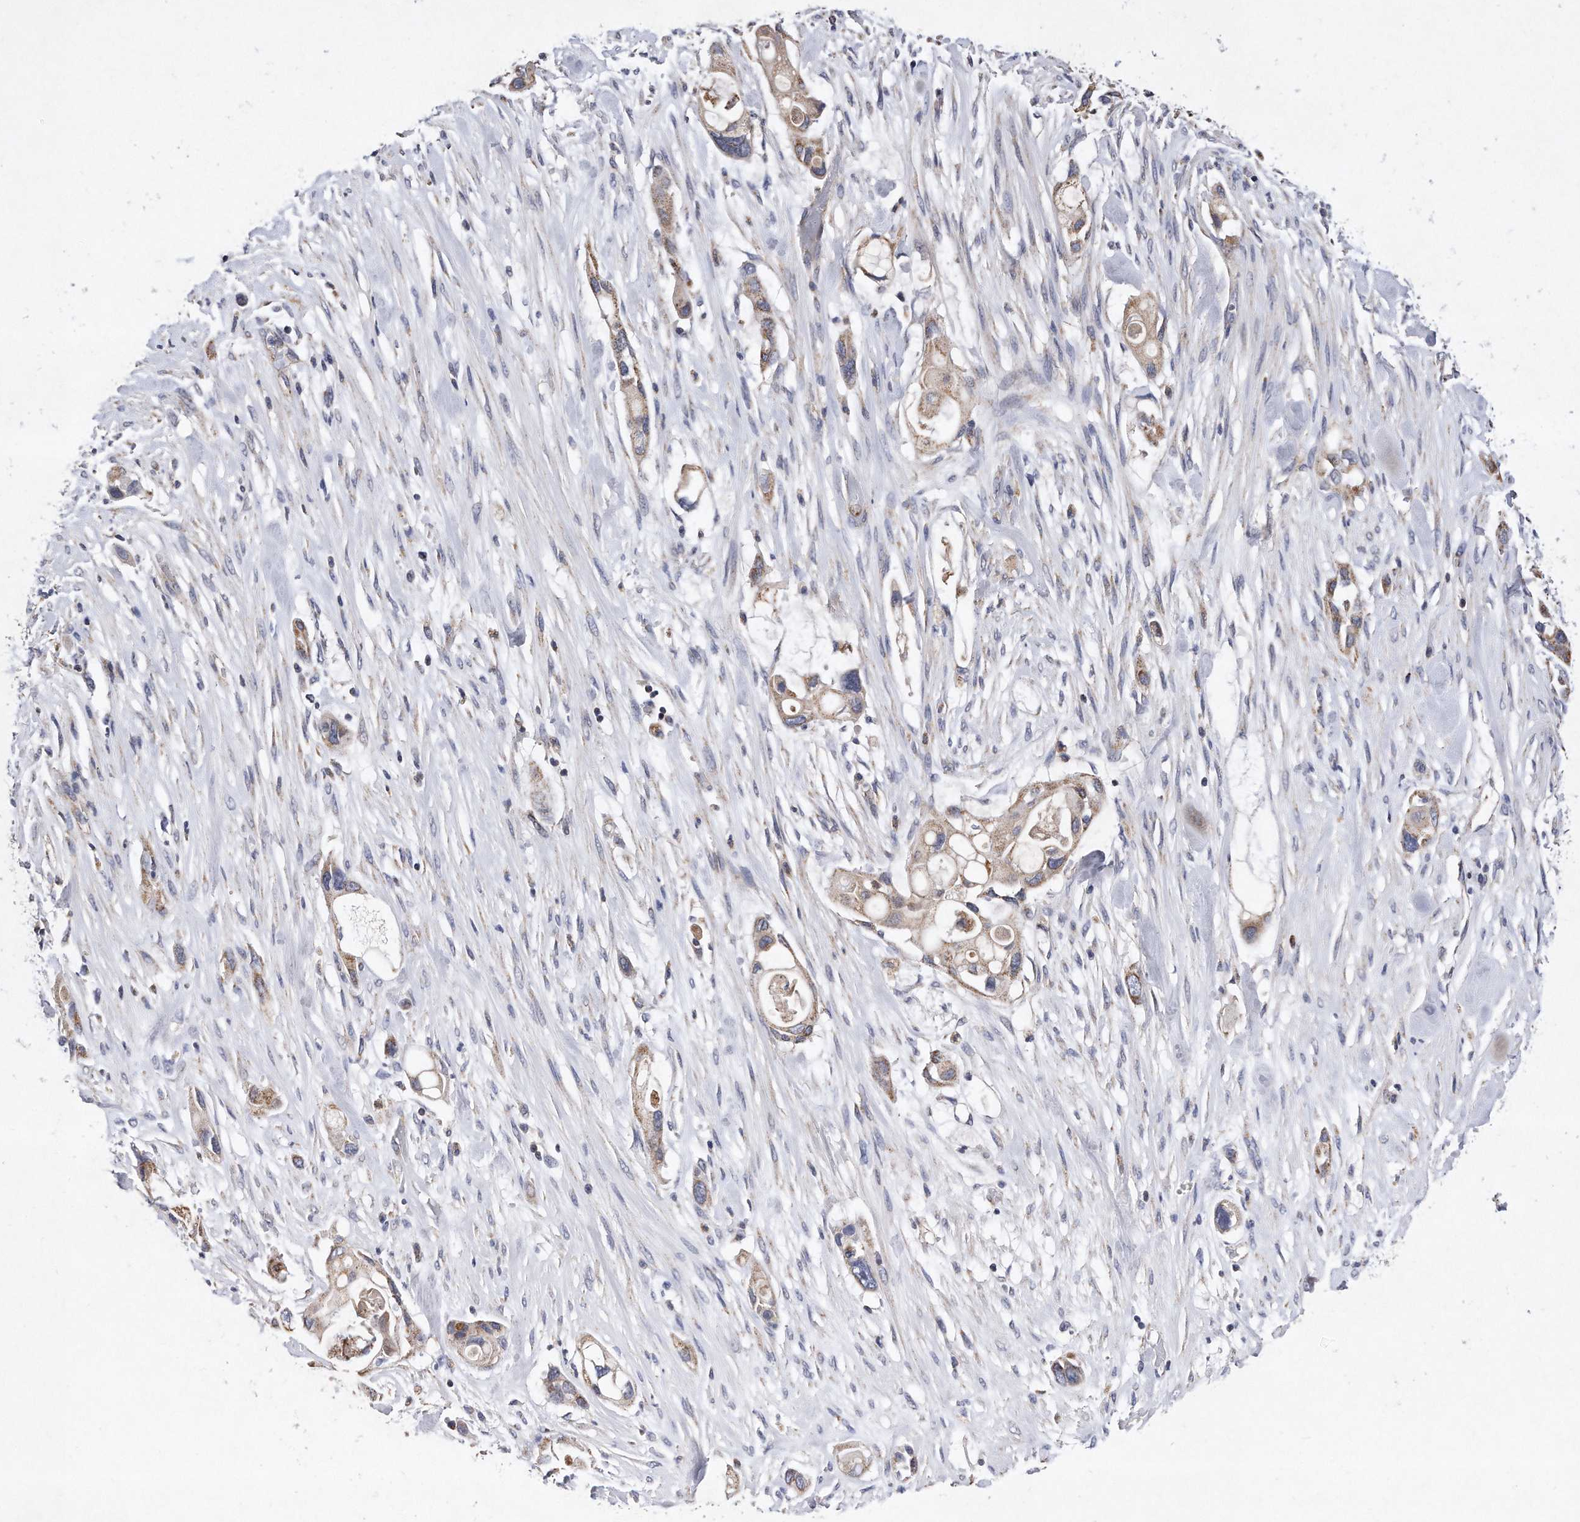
{"staining": {"intensity": "weak", "quantity": ">75%", "location": "cytoplasmic/membranous"}, "tissue": "pancreatic cancer", "cell_type": "Tumor cells", "image_type": "cancer", "snomed": [{"axis": "morphology", "description": "Adenocarcinoma, NOS"}, {"axis": "topography", "description": "Pancreas"}], "caption": "A high-resolution image shows immunohistochemistry staining of pancreatic adenocarcinoma, which demonstrates weak cytoplasmic/membranous positivity in approximately >75% of tumor cells.", "gene": "PPP5C", "patient": {"sex": "female", "age": 60}}